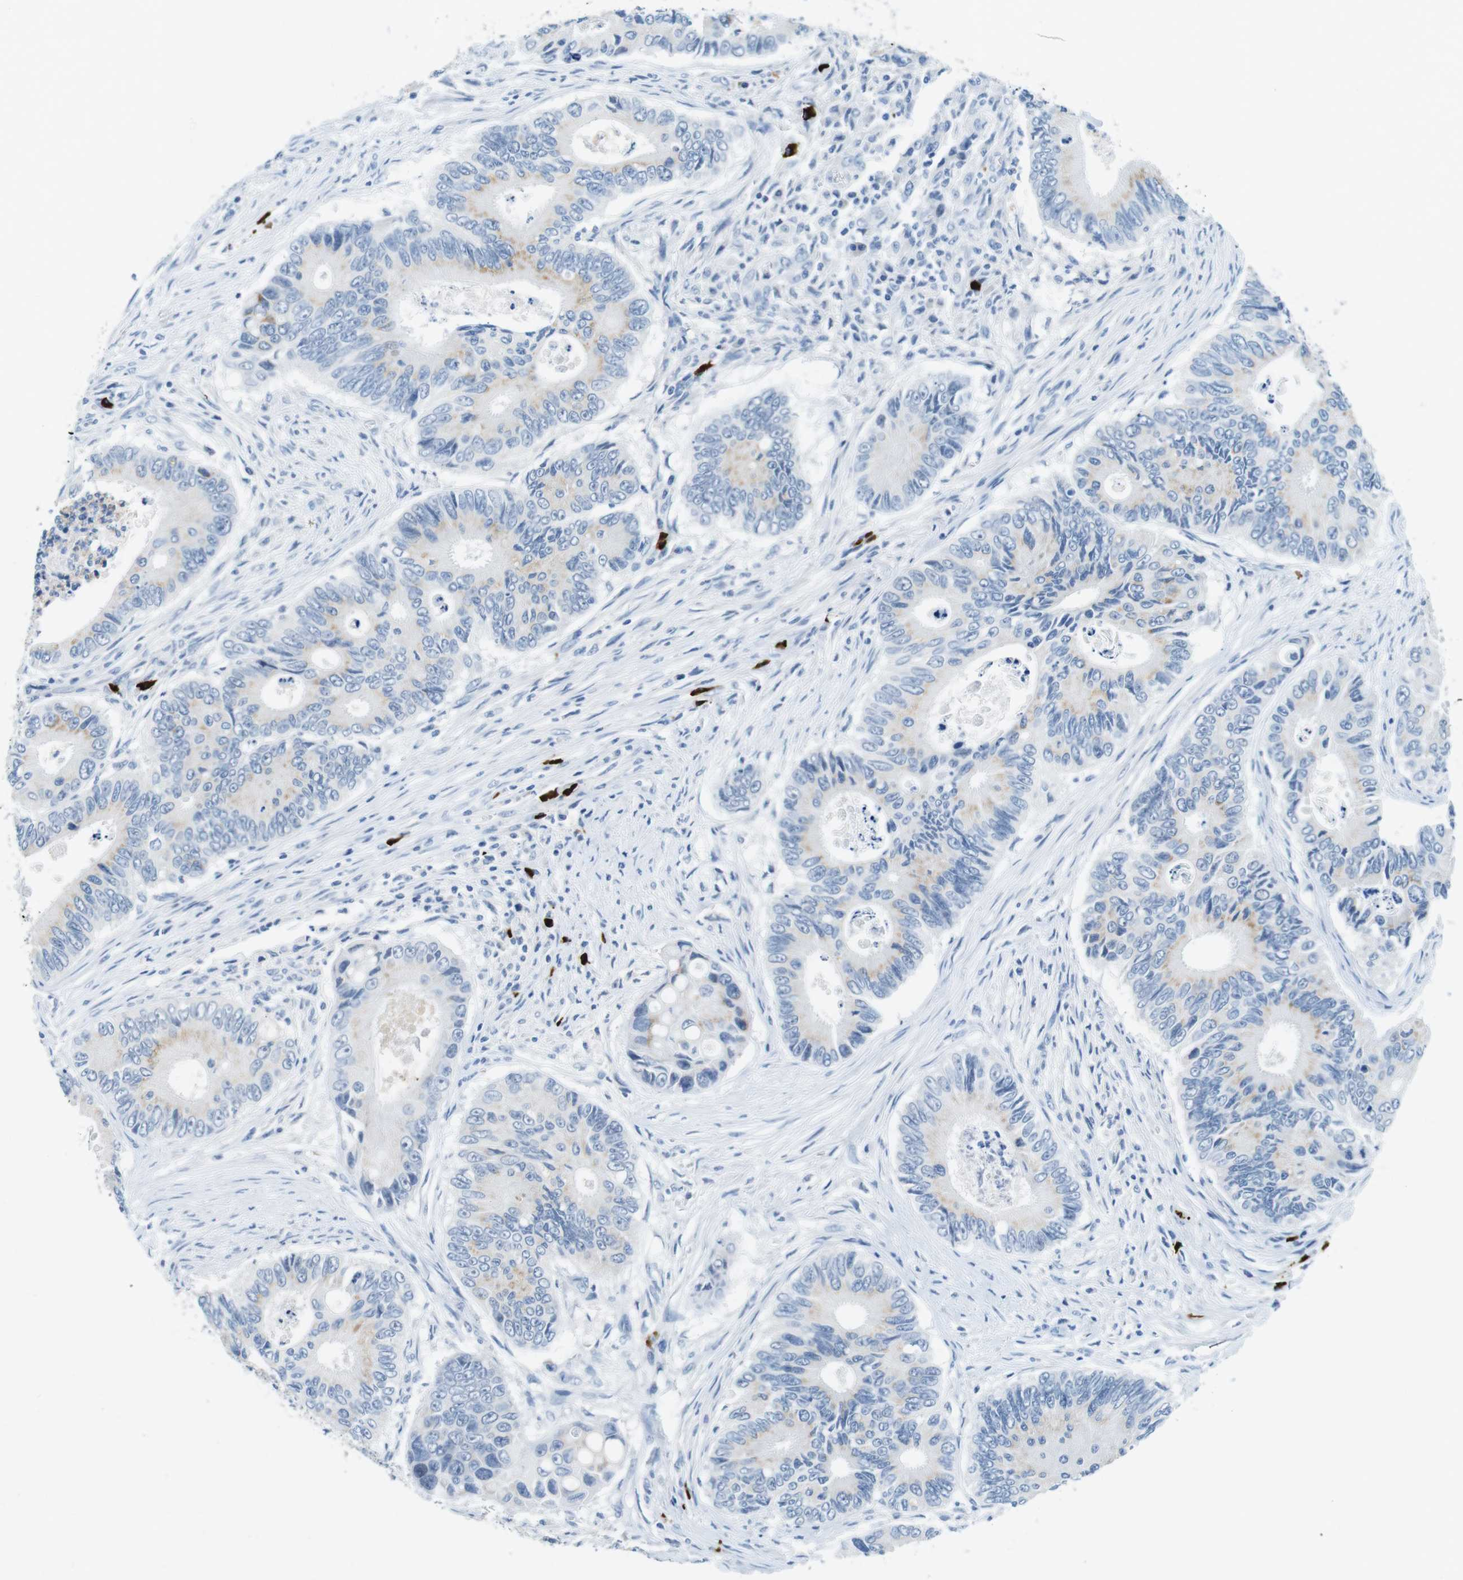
{"staining": {"intensity": "weak", "quantity": "<25%", "location": "cytoplasmic/membranous"}, "tissue": "colorectal cancer", "cell_type": "Tumor cells", "image_type": "cancer", "snomed": [{"axis": "morphology", "description": "Inflammation, NOS"}, {"axis": "morphology", "description": "Adenocarcinoma, NOS"}, {"axis": "topography", "description": "Colon"}], "caption": "Immunohistochemistry photomicrograph of human adenocarcinoma (colorectal) stained for a protein (brown), which demonstrates no positivity in tumor cells. (DAB (3,3'-diaminobenzidine) IHC with hematoxylin counter stain).", "gene": "SLC35A3", "patient": {"sex": "male", "age": 72}}